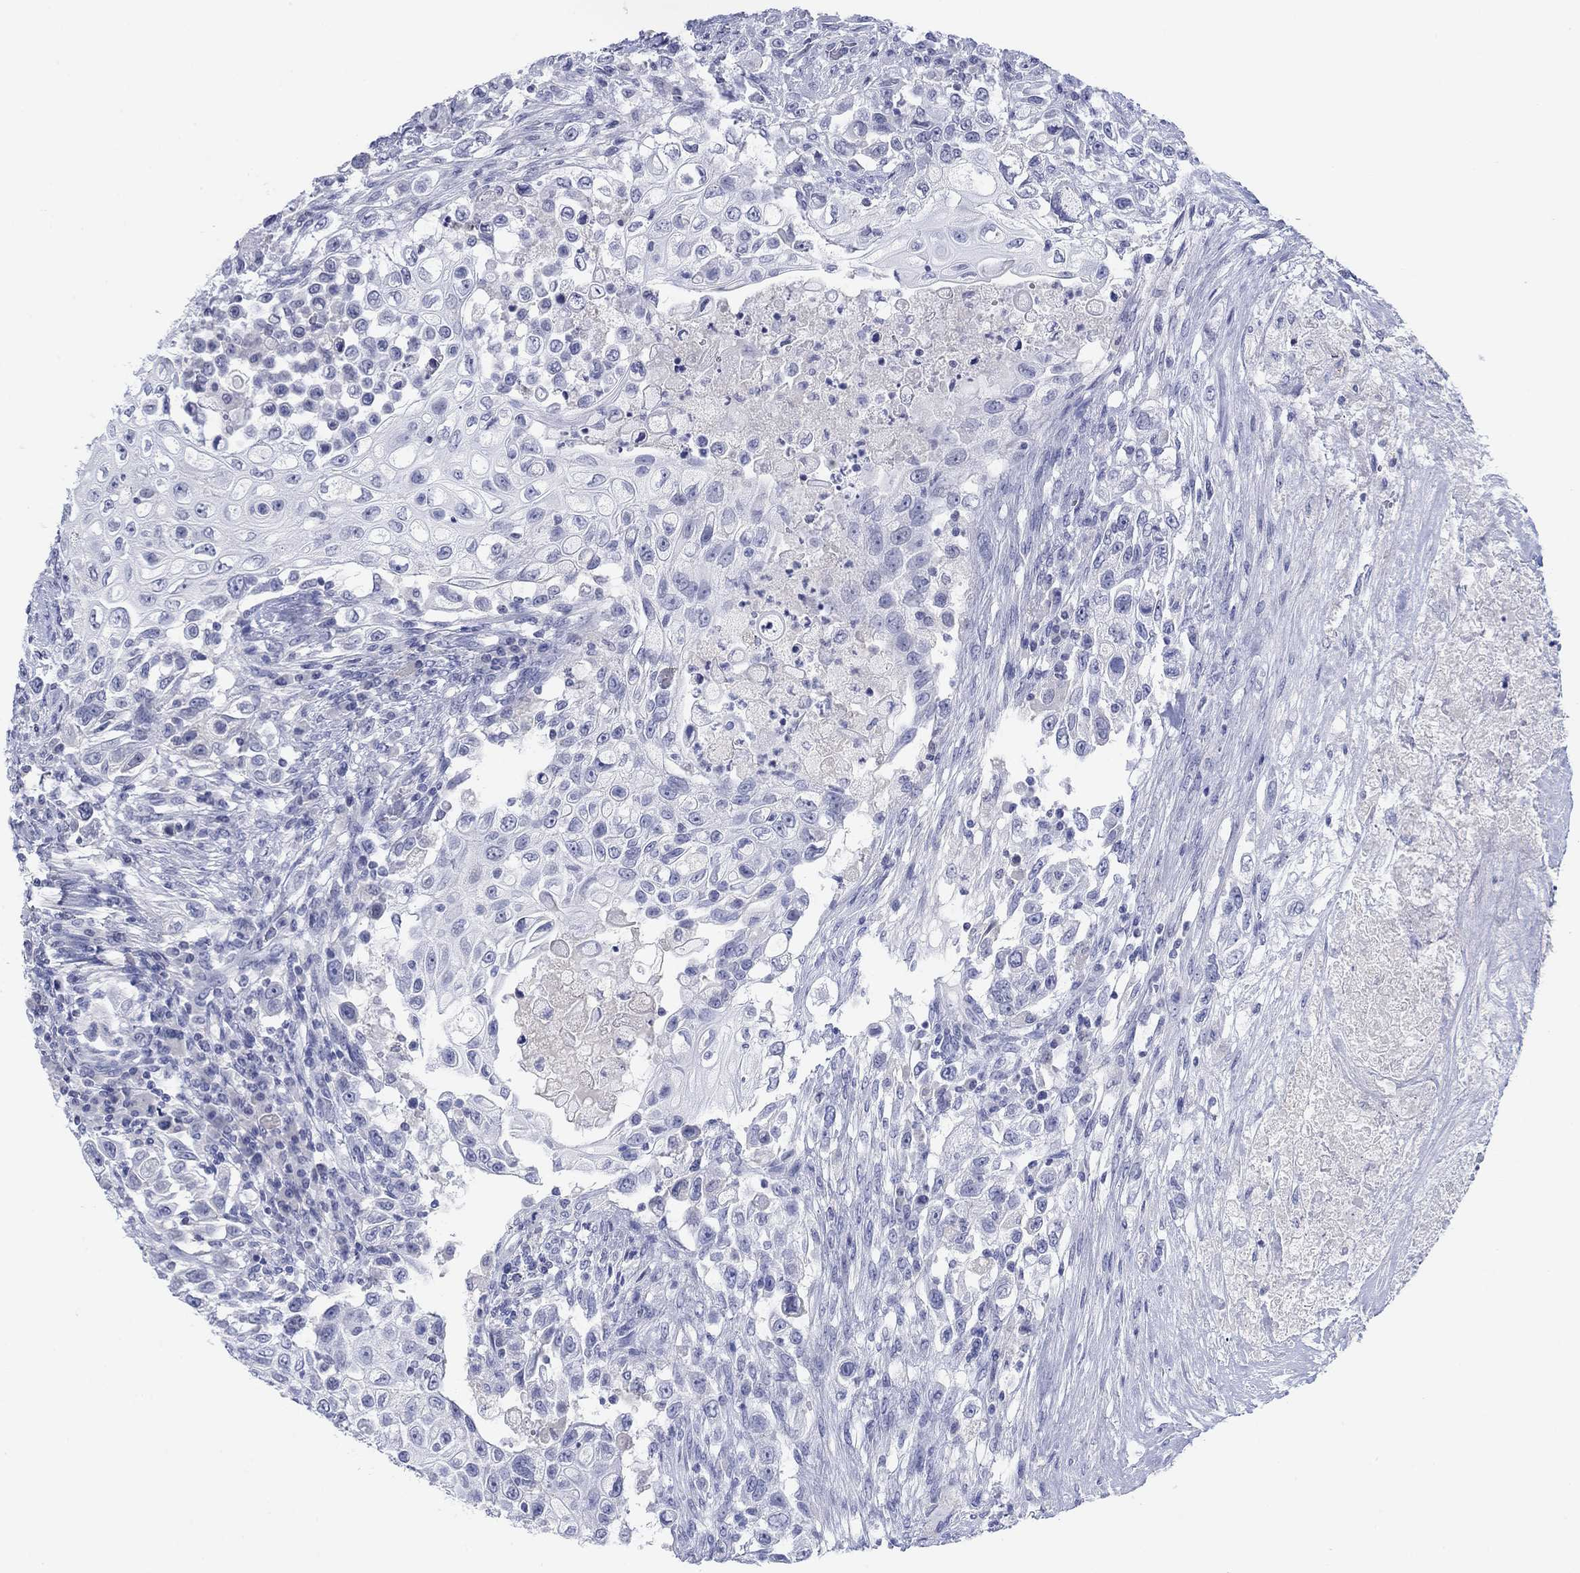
{"staining": {"intensity": "negative", "quantity": "none", "location": "none"}, "tissue": "urothelial cancer", "cell_type": "Tumor cells", "image_type": "cancer", "snomed": [{"axis": "morphology", "description": "Urothelial carcinoma, High grade"}, {"axis": "topography", "description": "Urinary bladder"}], "caption": "Human urothelial cancer stained for a protein using IHC displays no positivity in tumor cells.", "gene": "PDYN", "patient": {"sex": "female", "age": 56}}